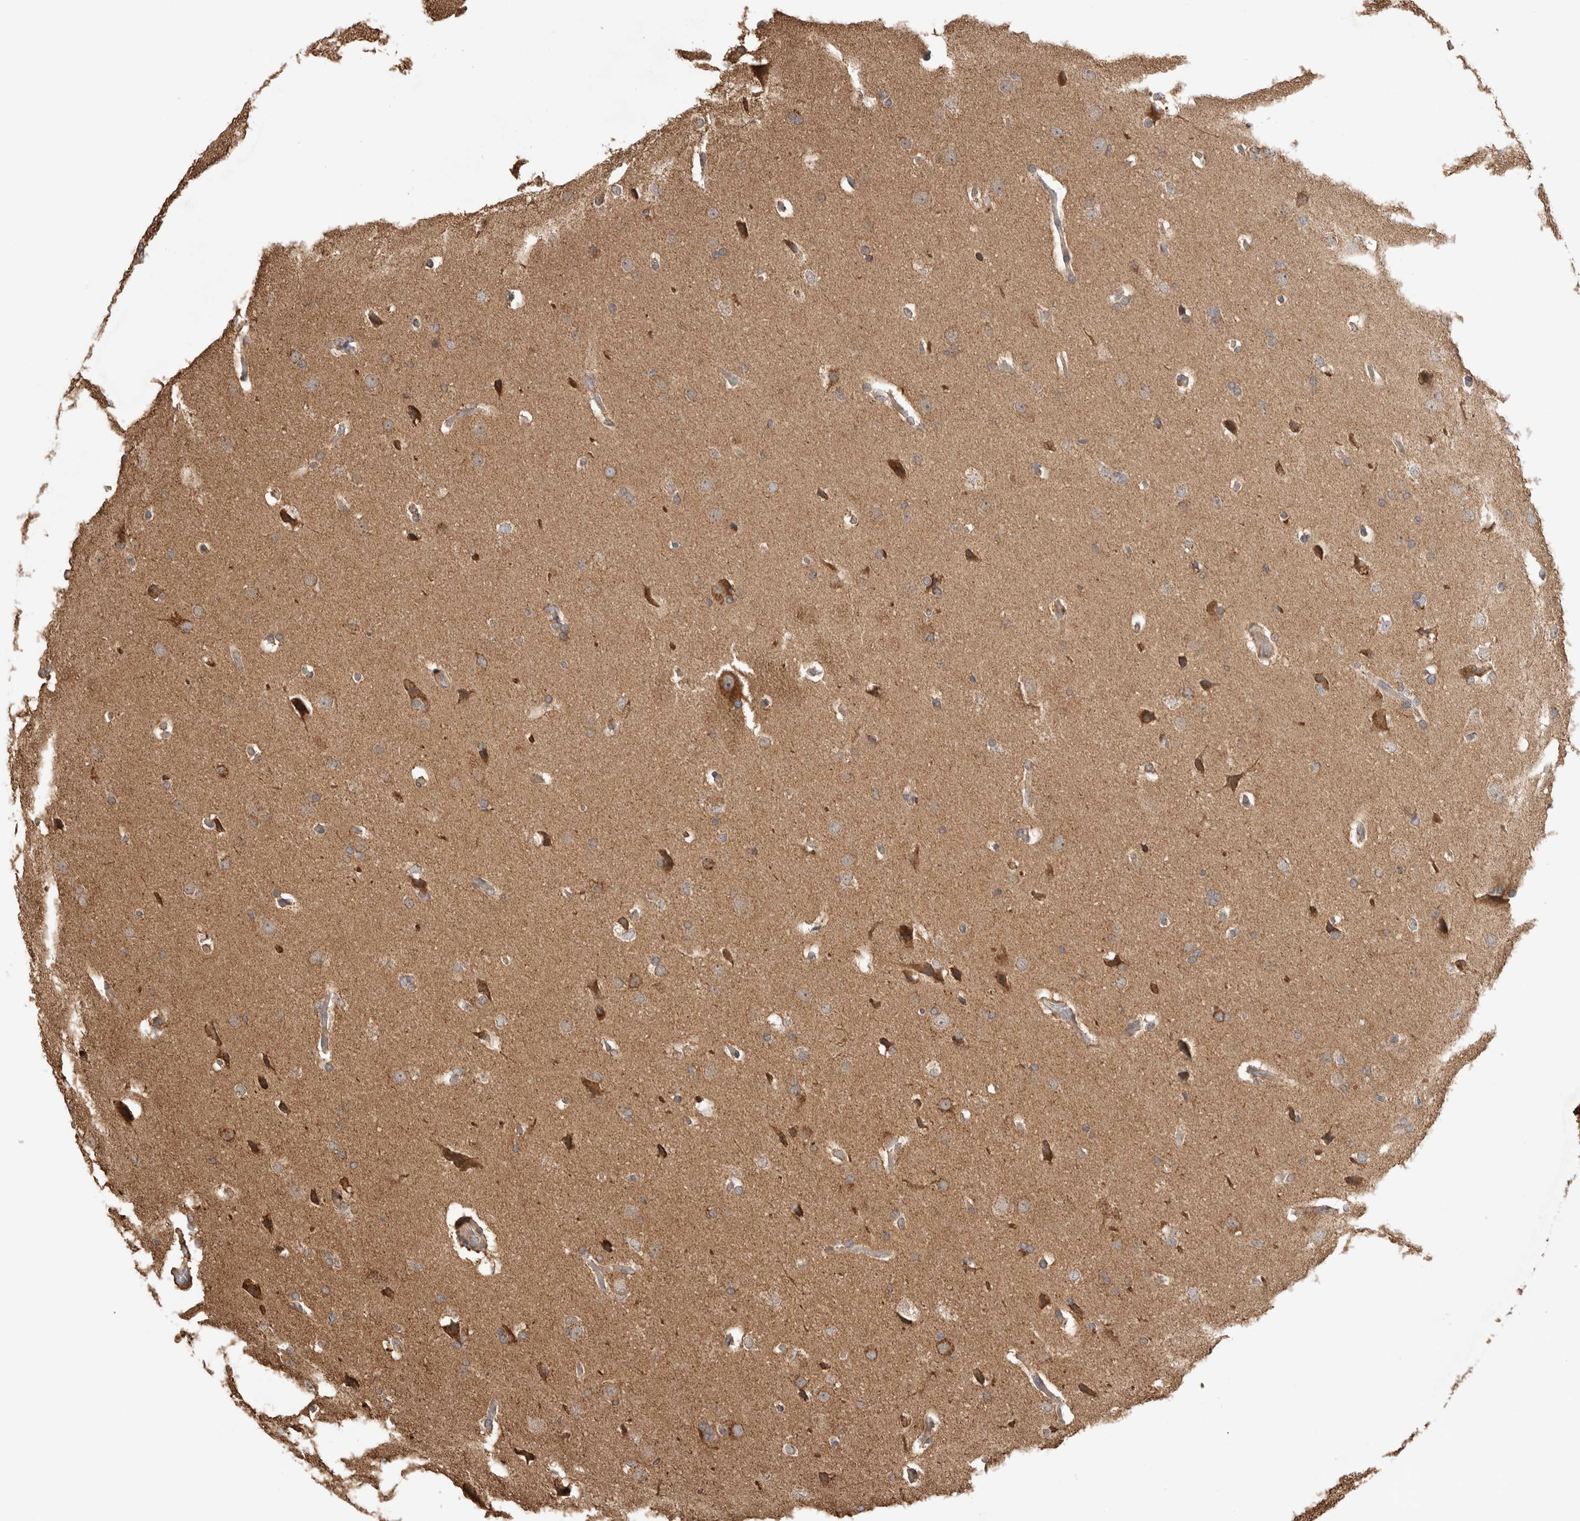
{"staining": {"intensity": "moderate", "quantity": ">75%", "location": "cytoplasmic/membranous"}, "tissue": "glioma", "cell_type": "Tumor cells", "image_type": "cancer", "snomed": [{"axis": "morphology", "description": "Glioma, malignant, Low grade"}, {"axis": "topography", "description": "Brain"}], "caption": "This is a photomicrograph of immunohistochemistry (IHC) staining of malignant glioma (low-grade), which shows moderate positivity in the cytoplasmic/membranous of tumor cells.", "gene": "IMMP2L", "patient": {"sex": "female", "age": 37}}